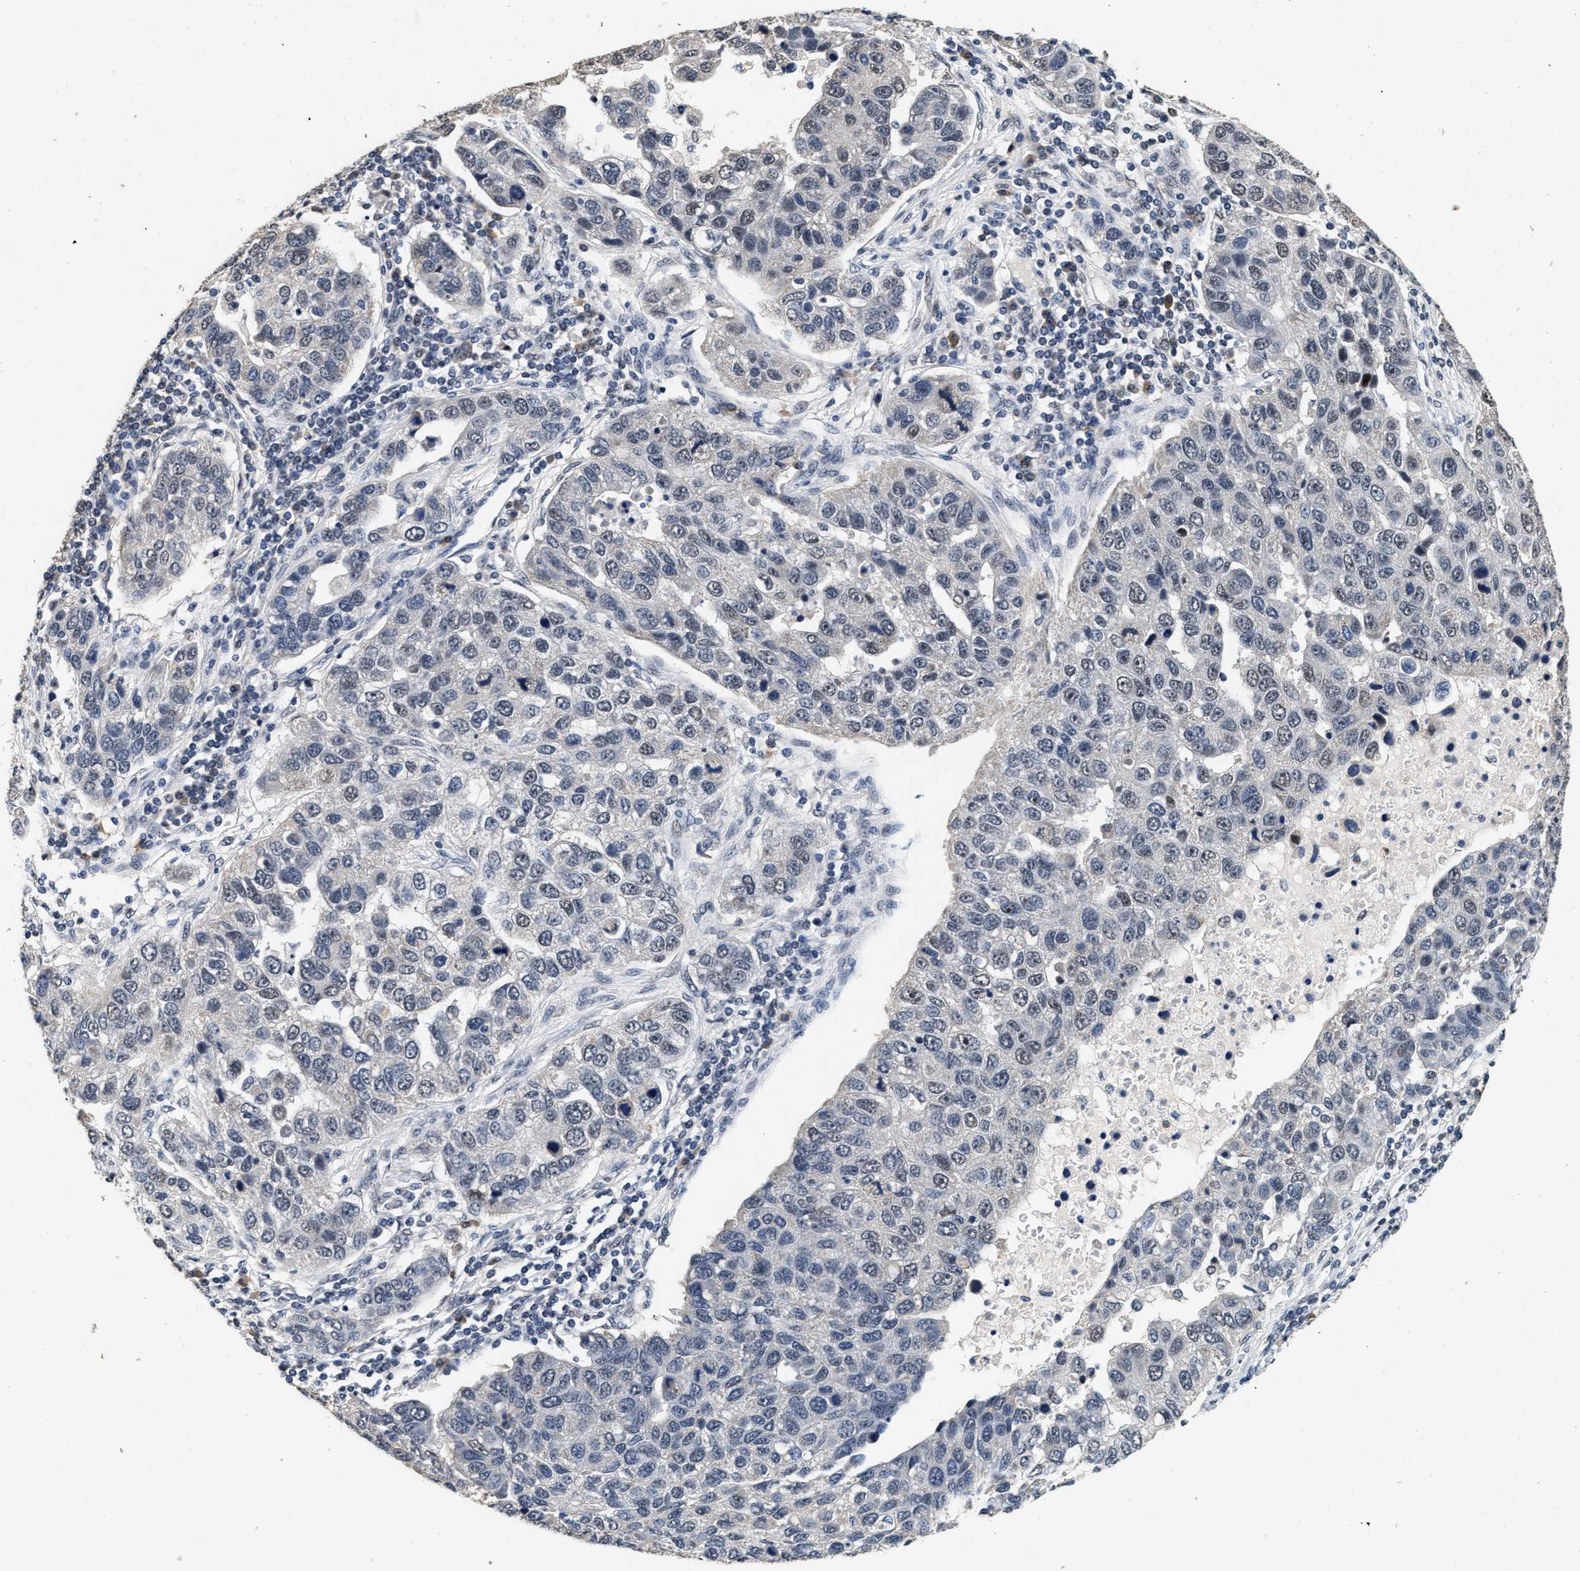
{"staining": {"intensity": "negative", "quantity": "none", "location": "none"}, "tissue": "pancreatic cancer", "cell_type": "Tumor cells", "image_type": "cancer", "snomed": [{"axis": "morphology", "description": "Adenocarcinoma, NOS"}, {"axis": "topography", "description": "Pancreas"}], "caption": "Tumor cells are negative for protein expression in human pancreatic adenocarcinoma. (DAB immunohistochemistry (IHC) with hematoxylin counter stain).", "gene": "THOC1", "patient": {"sex": "female", "age": 61}}